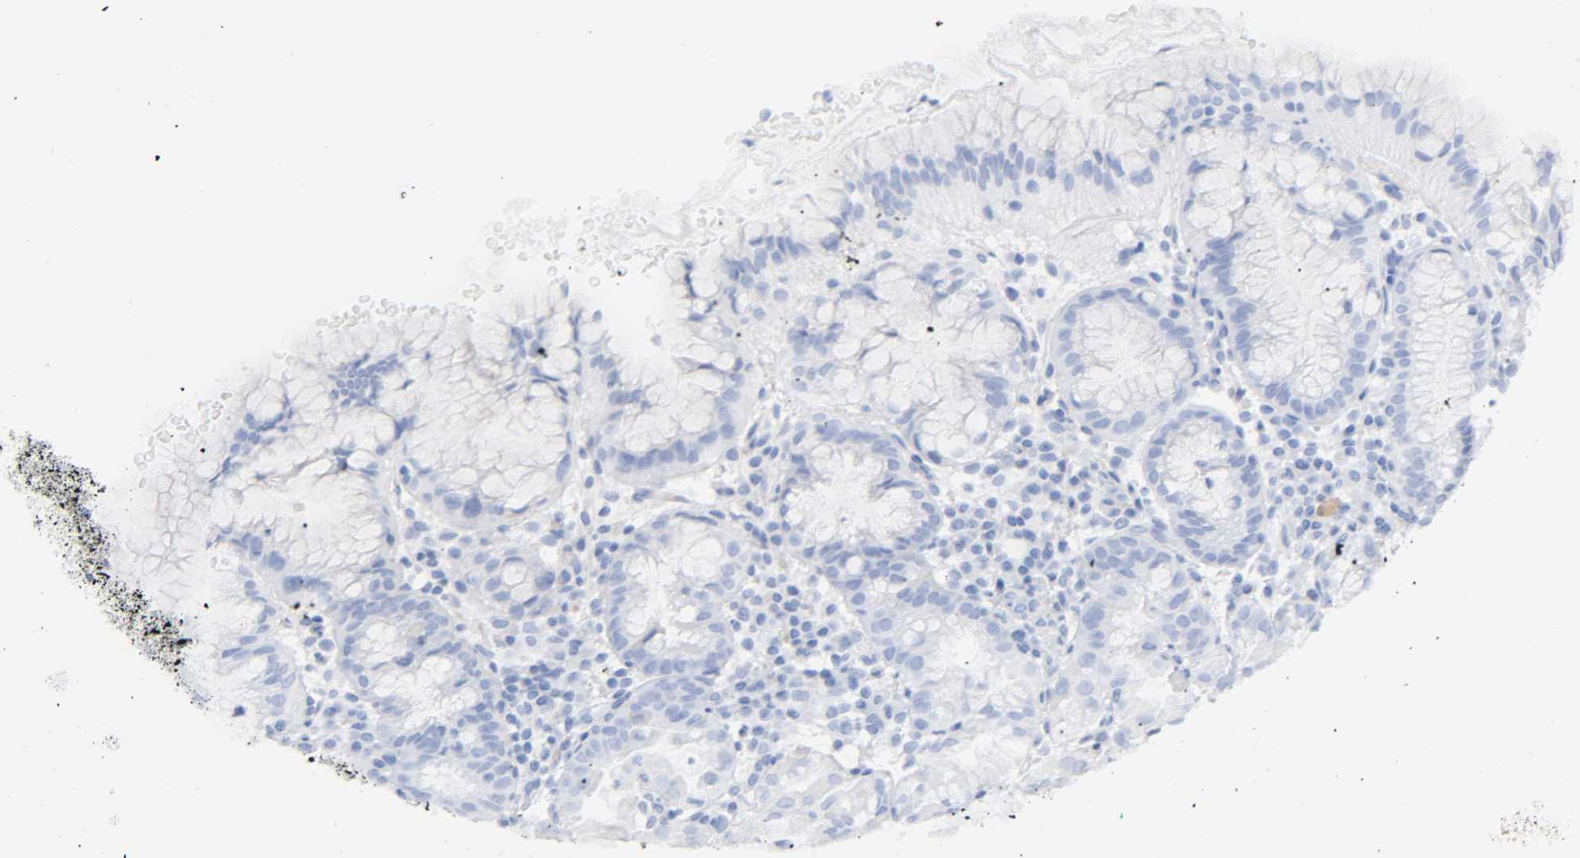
{"staining": {"intensity": "moderate", "quantity": ">75%", "location": "cytoplasmic/membranous"}, "tissue": "stomach", "cell_type": "Glandular cells", "image_type": "normal", "snomed": [{"axis": "morphology", "description": "Normal tissue, NOS"}, {"axis": "topography", "description": "Stomach"}, {"axis": "topography", "description": "Stomach, lower"}], "caption": "Stomach stained with DAB IHC exhibits medium levels of moderate cytoplasmic/membranous positivity in about >75% of glandular cells. Nuclei are stained in blue.", "gene": "SYT16", "patient": {"sex": "female", "age": 75}}